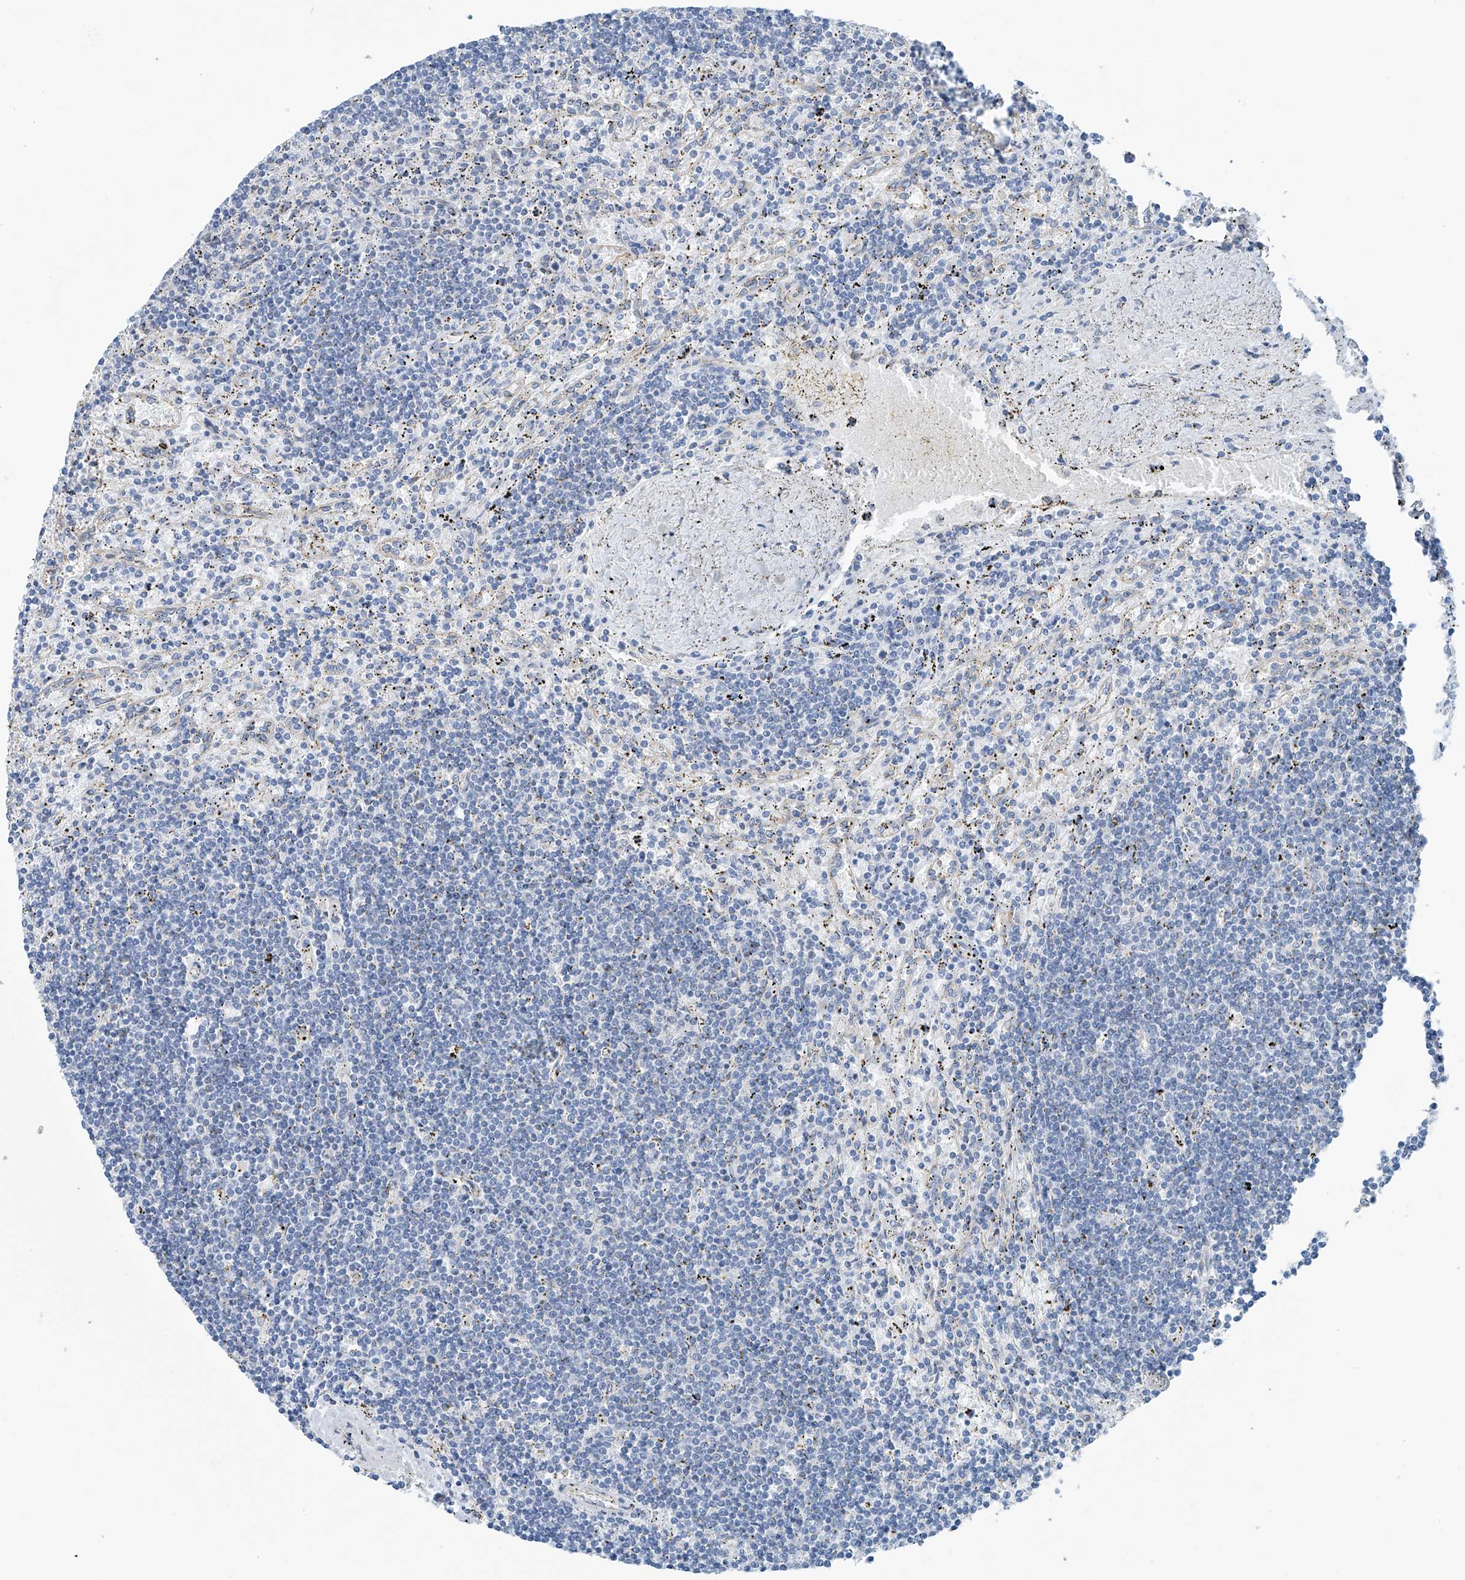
{"staining": {"intensity": "negative", "quantity": "none", "location": "none"}, "tissue": "lymphoma", "cell_type": "Tumor cells", "image_type": "cancer", "snomed": [{"axis": "morphology", "description": "Malignant lymphoma, non-Hodgkin's type, Low grade"}, {"axis": "topography", "description": "Spleen"}], "caption": "An immunohistochemistry (IHC) histopathology image of lymphoma is shown. There is no staining in tumor cells of lymphoma. Brightfield microscopy of immunohistochemistry (IHC) stained with DAB (brown) and hematoxylin (blue), captured at high magnification.", "gene": "RCN2", "patient": {"sex": "male", "age": 76}}